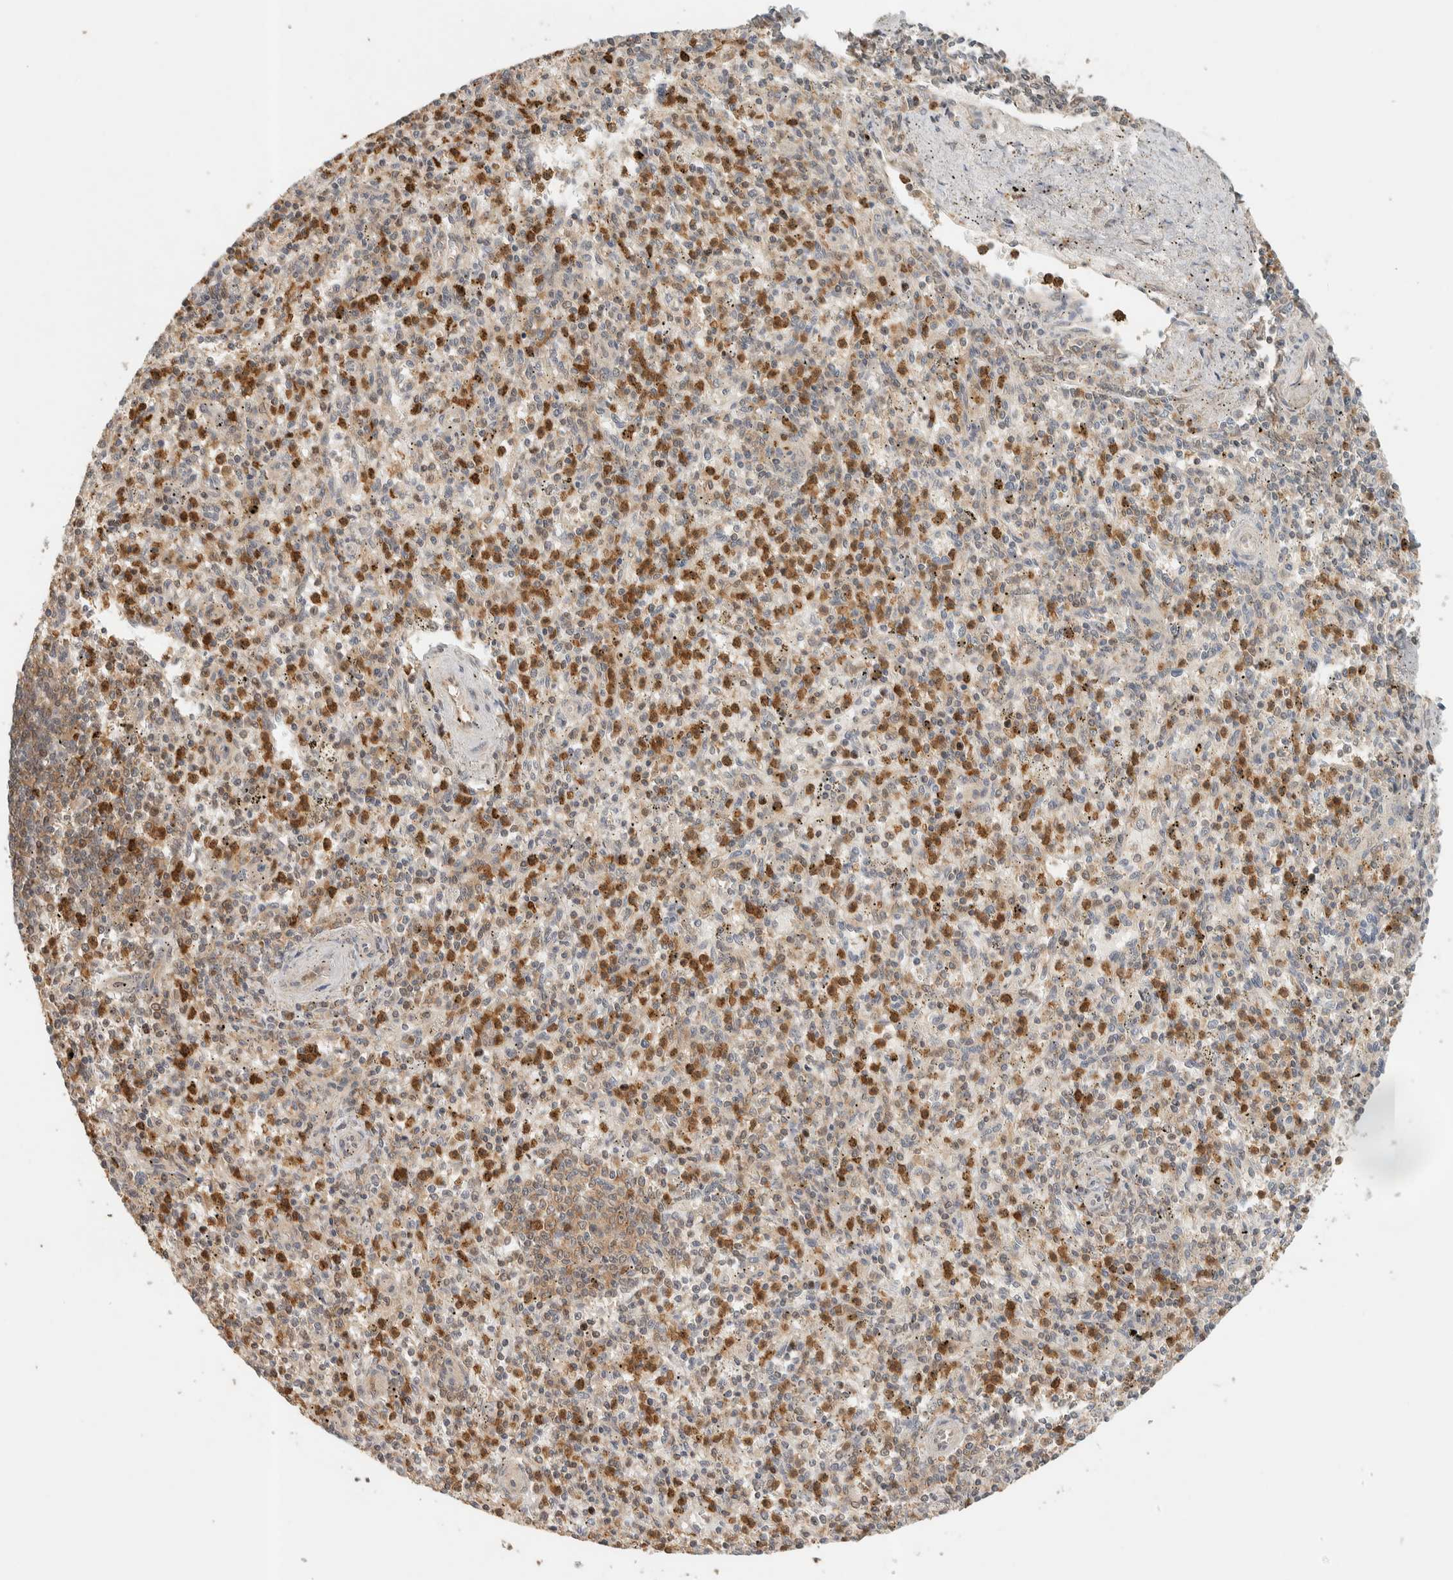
{"staining": {"intensity": "moderate", "quantity": "25%-75%", "location": "cytoplasmic/membranous"}, "tissue": "spleen", "cell_type": "Cells in red pulp", "image_type": "normal", "snomed": [{"axis": "morphology", "description": "Normal tissue, NOS"}, {"axis": "topography", "description": "Spleen"}], "caption": "The micrograph exhibits immunohistochemical staining of normal spleen. There is moderate cytoplasmic/membranous positivity is seen in approximately 25%-75% of cells in red pulp.", "gene": "ADSS2", "patient": {"sex": "male", "age": 72}}